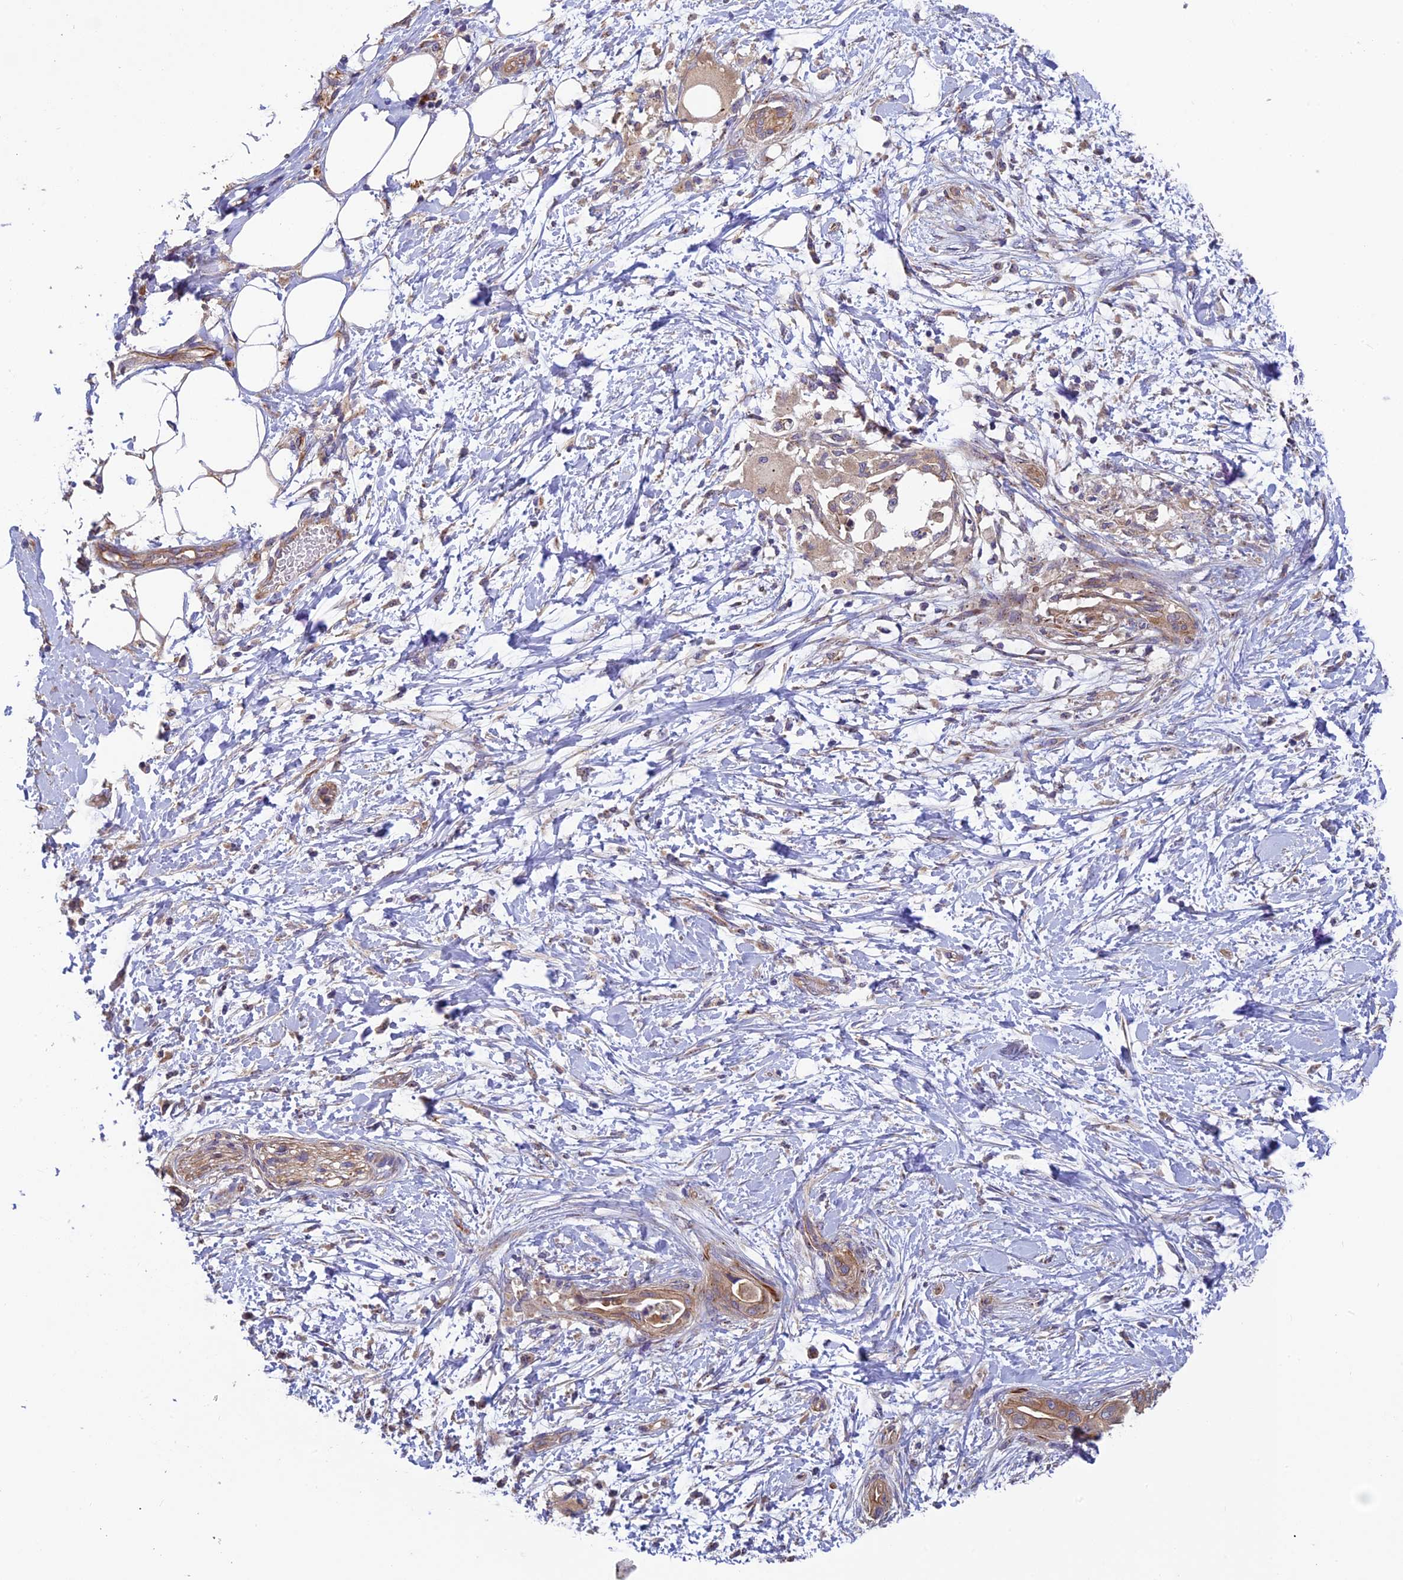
{"staining": {"intensity": "negative", "quantity": "none", "location": "none"}, "tissue": "adipose tissue", "cell_type": "Adipocytes", "image_type": "normal", "snomed": [{"axis": "morphology", "description": "Normal tissue, NOS"}, {"axis": "morphology", "description": "Adenocarcinoma, NOS"}, {"axis": "topography", "description": "Duodenum"}, {"axis": "topography", "description": "Peripheral nerve tissue"}], "caption": "IHC of unremarkable adipose tissue exhibits no staining in adipocytes. Nuclei are stained in blue.", "gene": "ADAMTS15", "patient": {"sex": "female", "age": 60}}